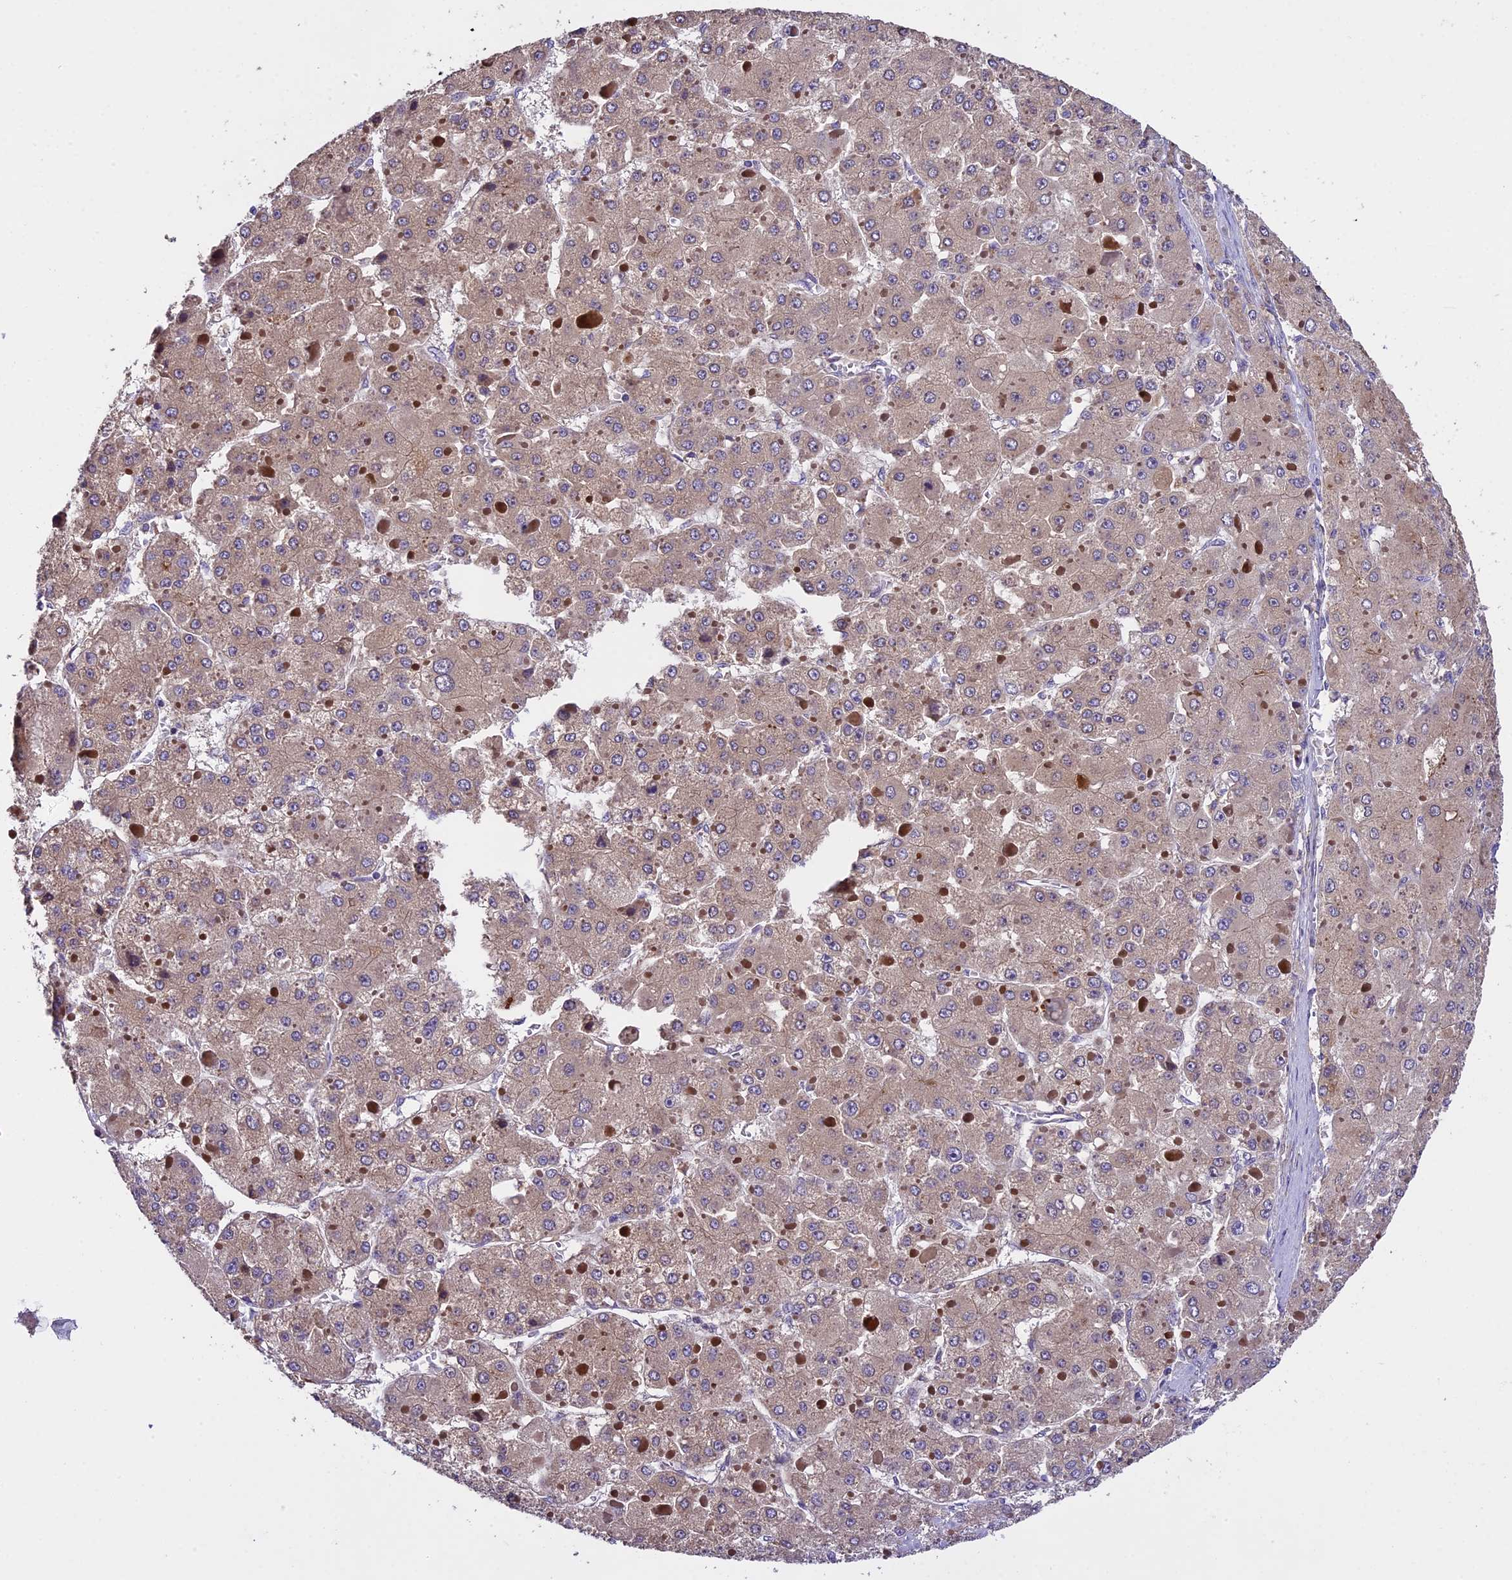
{"staining": {"intensity": "moderate", "quantity": "25%-75%", "location": "cytoplasmic/membranous"}, "tissue": "liver cancer", "cell_type": "Tumor cells", "image_type": "cancer", "snomed": [{"axis": "morphology", "description": "Carcinoma, Hepatocellular, NOS"}, {"axis": "topography", "description": "Liver"}], "caption": "Hepatocellular carcinoma (liver) stained with a brown dye demonstrates moderate cytoplasmic/membranous positive expression in about 25%-75% of tumor cells.", "gene": "ABCC10", "patient": {"sex": "female", "age": 73}}